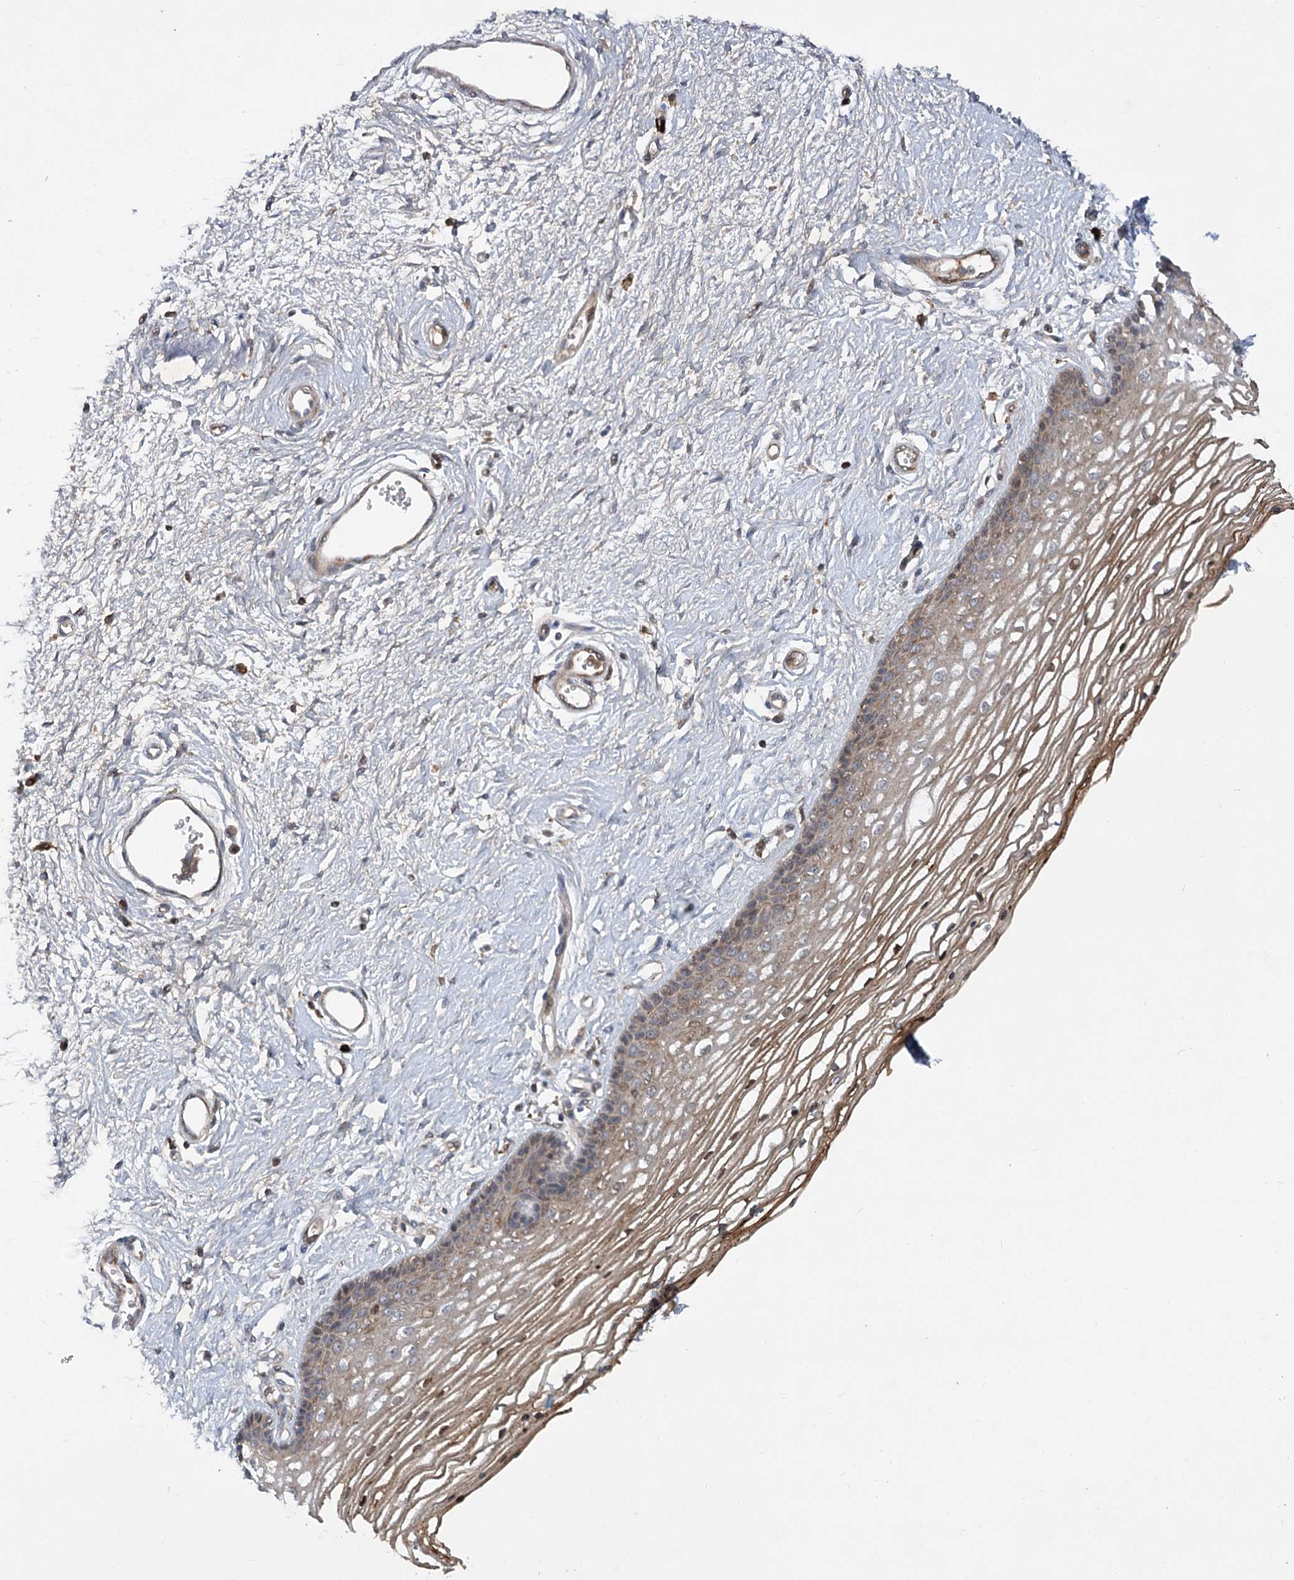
{"staining": {"intensity": "moderate", "quantity": ">75%", "location": "cytoplasmic/membranous,nuclear"}, "tissue": "vagina", "cell_type": "Squamous epithelial cells", "image_type": "normal", "snomed": [{"axis": "morphology", "description": "Normal tissue, NOS"}, {"axis": "topography", "description": "Vagina"}], "caption": "Squamous epithelial cells exhibit medium levels of moderate cytoplasmic/membranous,nuclear expression in about >75% of cells in normal vagina.", "gene": "MAP3K13", "patient": {"sex": "female", "age": 46}}